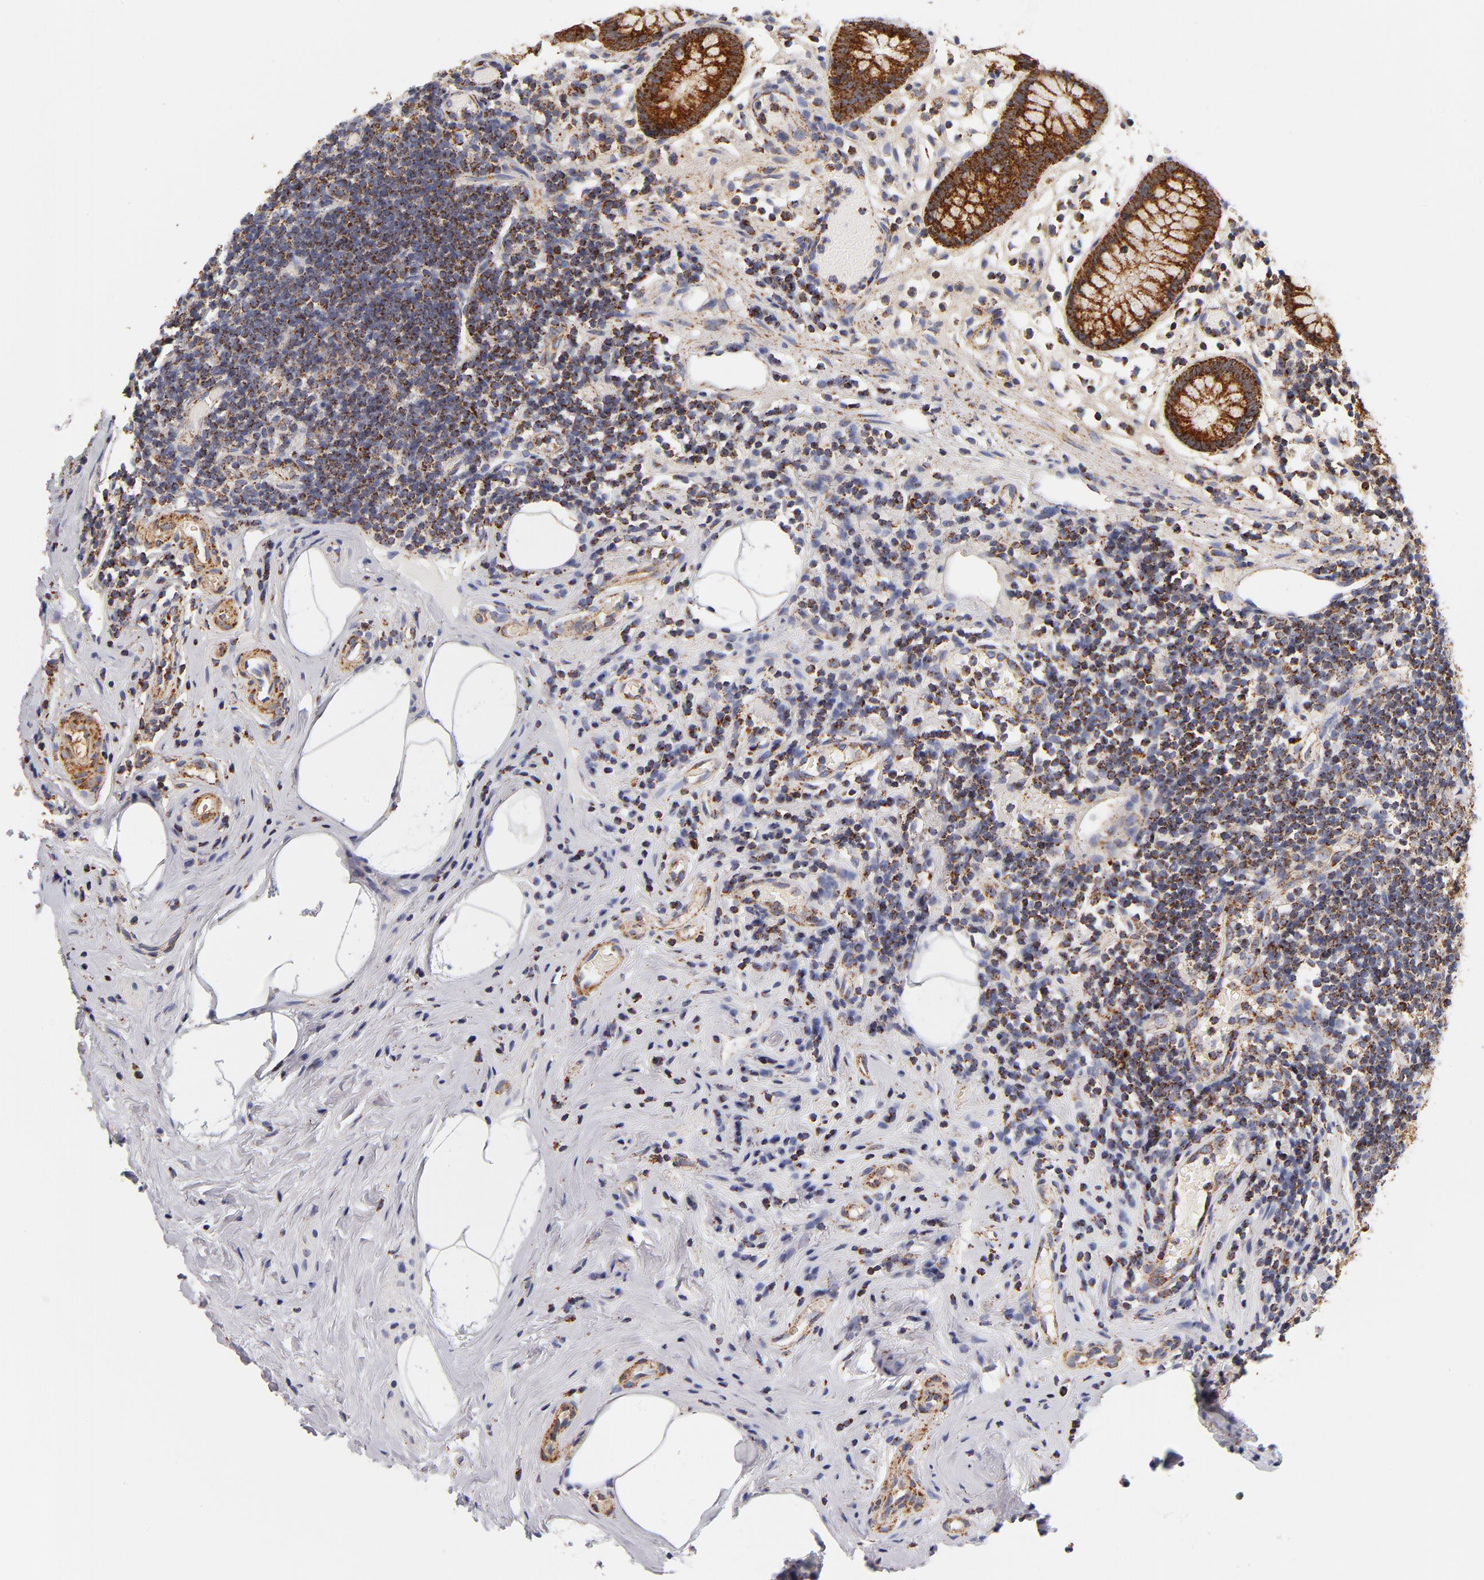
{"staining": {"intensity": "strong", "quantity": ">75%", "location": "cytoplasmic/membranous"}, "tissue": "appendix", "cell_type": "Glandular cells", "image_type": "normal", "snomed": [{"axis": "morphology", "description": "Normal tissue, NOS"}, {"axis": "topography", "description": "Appendix"}], "caption": "DAB (3,3'-diaminobenzidine) immunohistochemical staining of benign appendix exhibits strong cytoplasmic/membranous protein positivity in approximately >75% of glandular cells.", "gene": "ECHS1", "patient": {"sex": "male", "age": 38}}